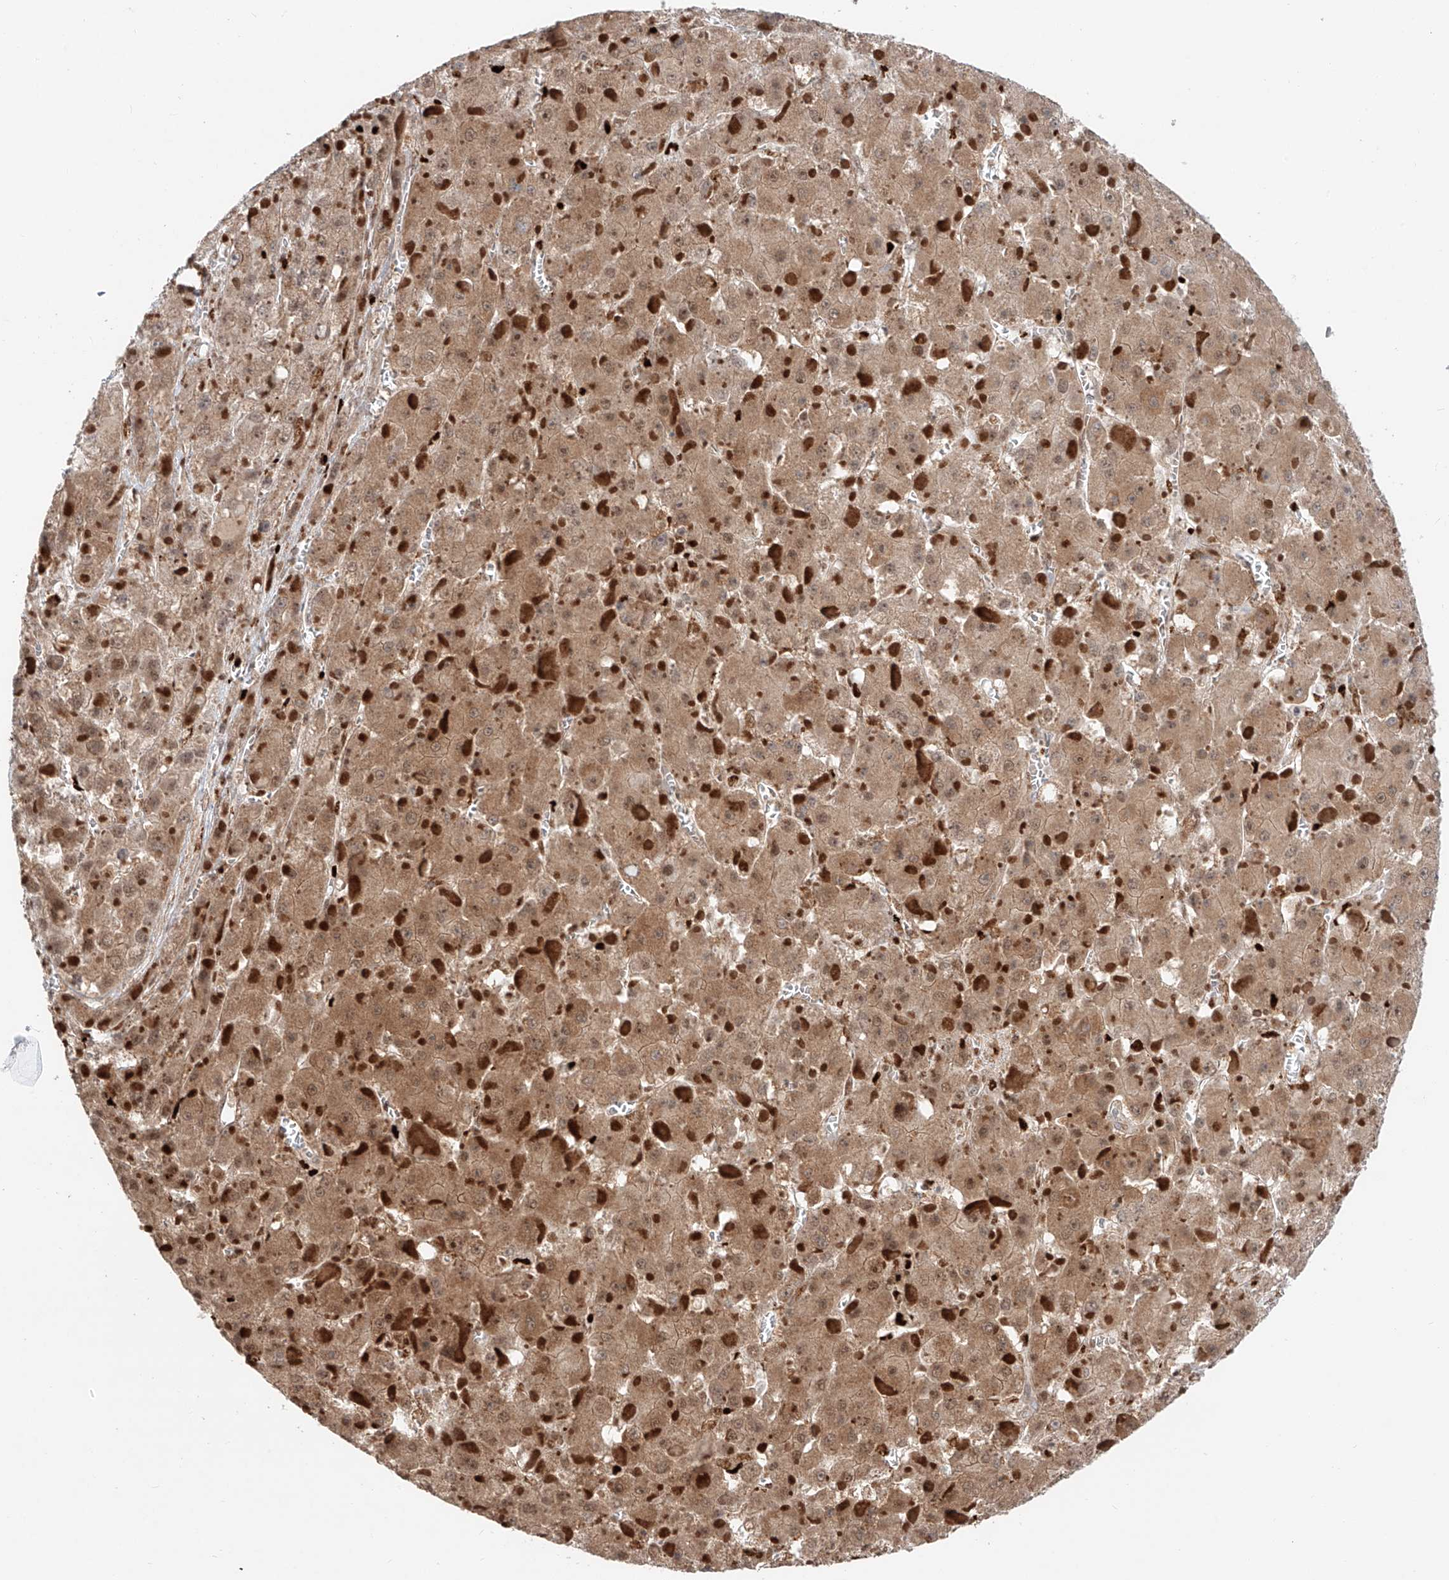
{"staining": {"intensity": "moderate", "quantity": ">75%", "location": "cytoplasmic/membranous,nuclear"}, "tissue": "liver cancer", "cell_type": "Tumor cells", "image_type": "cancer", "snomed": [{"axis": "morphology", "description": "Carcinoma, Hepatocellular, NOS"}, {"axis": "topography", "description": "Liver"}], "caption": "Liver hepatocellular carcinoma was stained to show a protein in brown. There is medium levels of moderate cytoplasmic/membranous and nuclear positivity in about >75% of tumor cells.", "gene": "DZIP1L", "patient": {"sex": "female", "age": 73}}